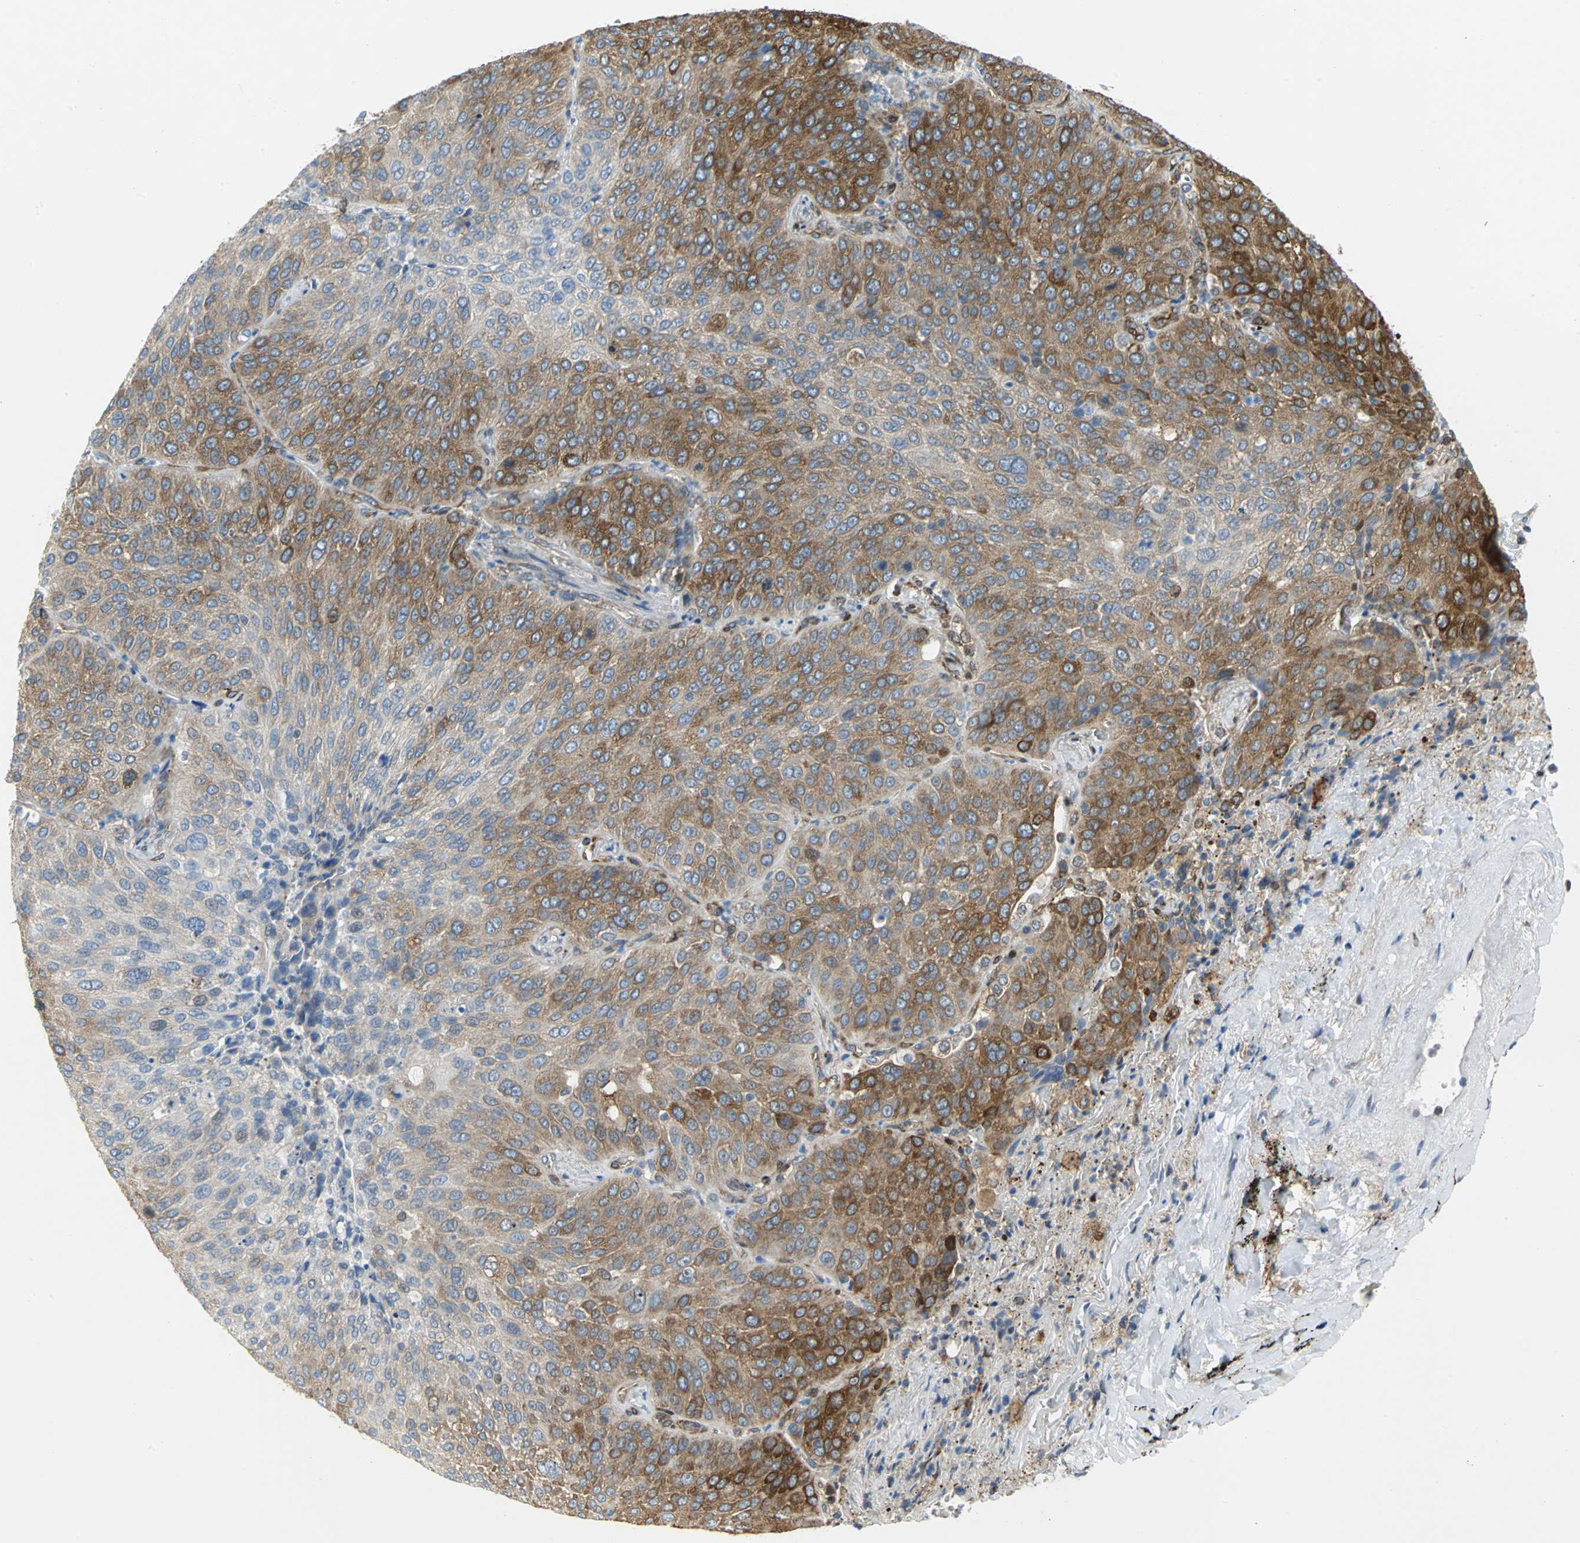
{"staining": {"intensity": "moderate", "quantity": ">75%", "location": "cytoplasmic/membranous"}, "tissue": "lung cancer", "cell_type": "Tumor cells", "image_type": "cancer", "snomed": [{"axis": "morphology", "description": "Squamous cell carcinoma, NOS"}, {"axis": "topography", "description": "Lung"}], "caption": "Human lung cancer (squamous cell carcinoma) stained with a brown dye demonstrates moderate cytoplasmic/membranous positive positivity in about >75% of tumor cells.", "gene": "YBX1", "patient": {"sex": "male", "age": 54}}